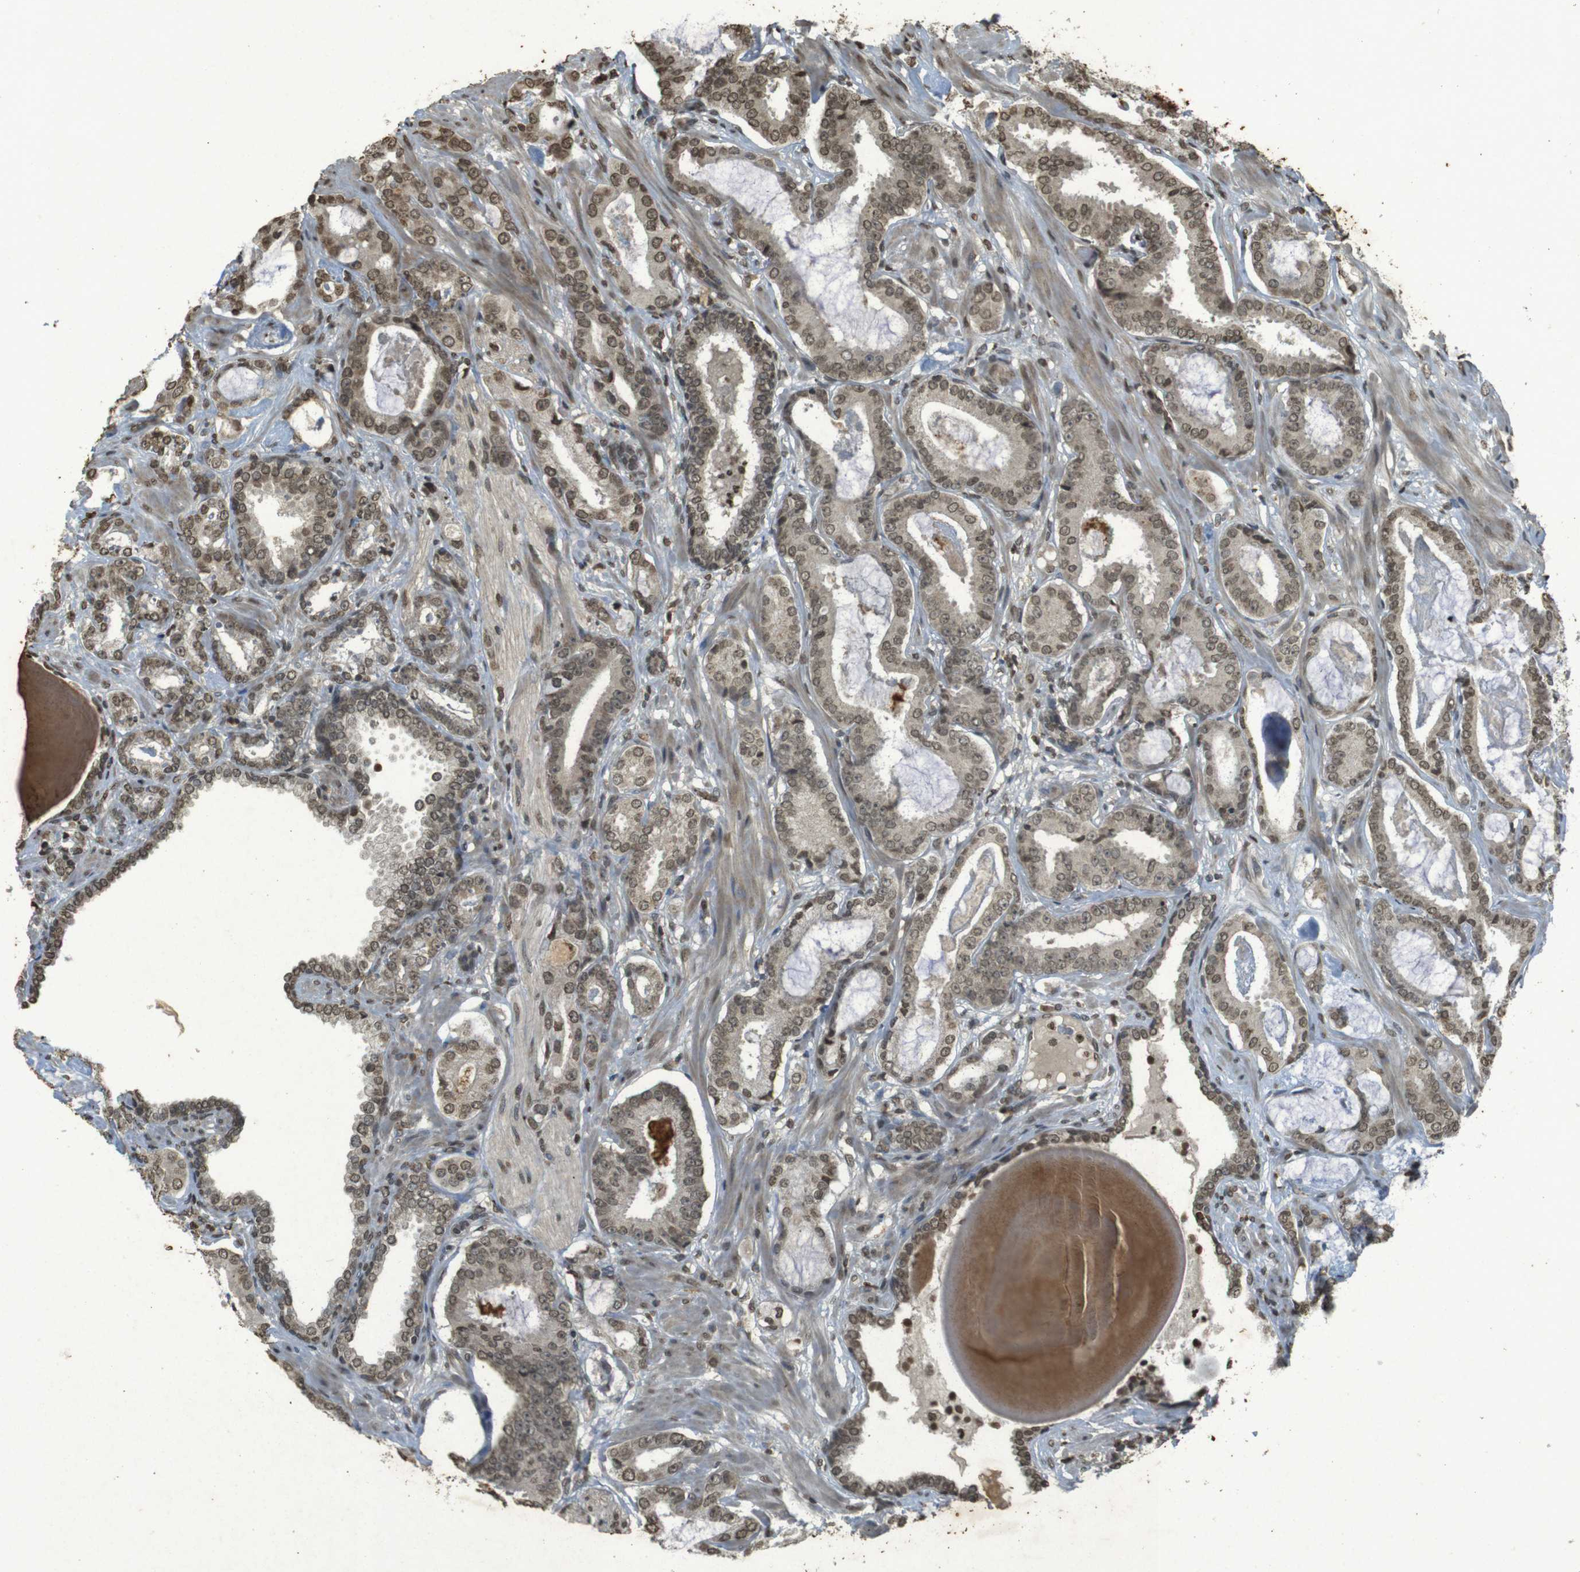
{"staining": {"intensity": "moderate", "quantity": ">75%", "location": "cytoplasmic/membranous,nuclear"}, "tissue": "prostate cancer", "cell_type": "Tumor cells", "image_type": "cancer", "snomed": [{"axis": "morphology", "description": "Adenocarcinoma, Low grade"}, {"axis": "topography", "description": "Prostate"}], "caption": "Human prostate low-grade adenocarcinoma stained with a brown dye shows moderate cytoplasmic/membranous and nuclear positive staining in approximately >75% of tumor cells.", "gene": "ORC4", "patient": {"sex": "male", "age": 53}}